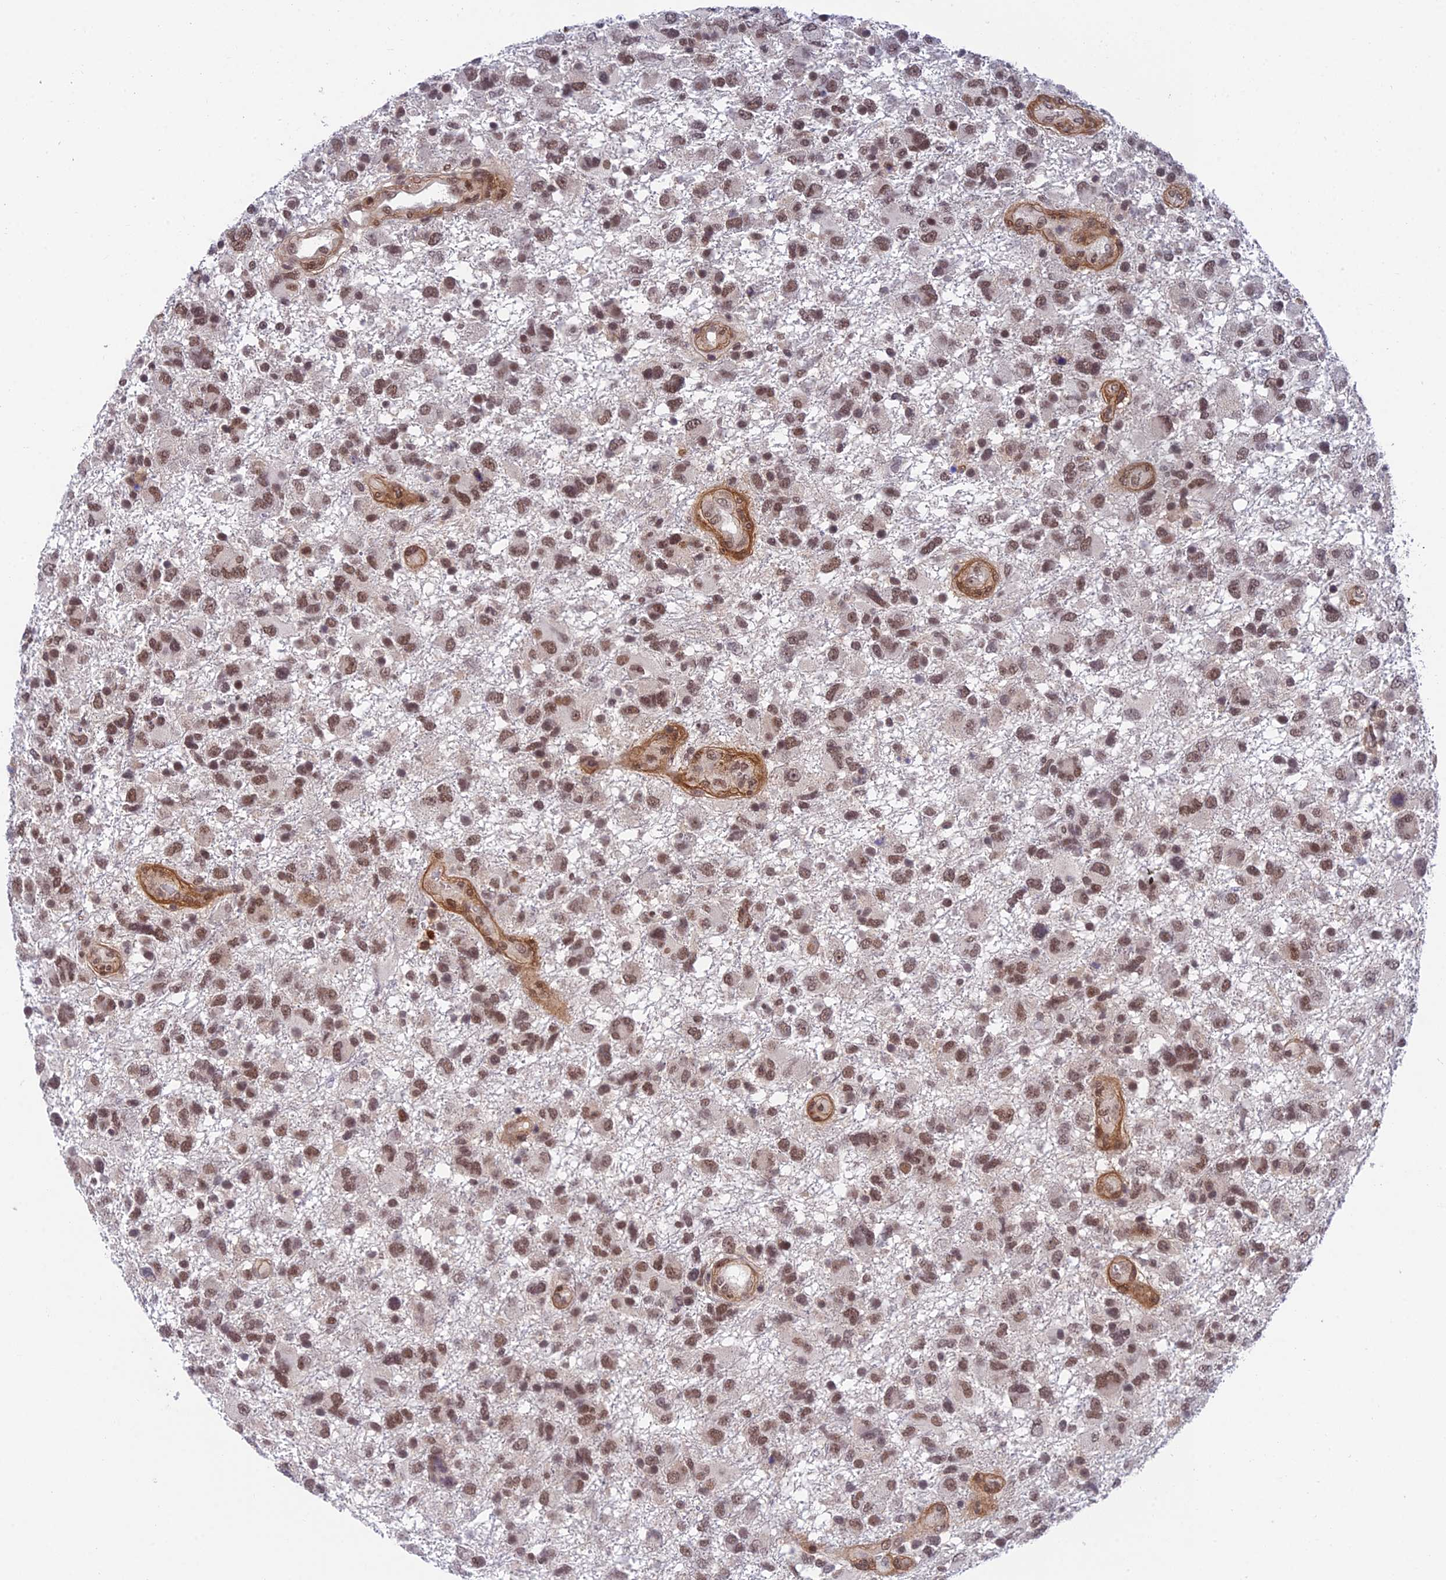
{"staining": {"intensity": "moderate", "quantity": ">75%", "location": "nuclear"}, "tissue": "glioma", "cell_type": "Tumor cells", "image_type": "cancer", "snomed": [{"axis": "morphology", "description": "Glioma, malignant, High grade"}, {"axis": "topography", "description": "Brain"}], "caption": "IHC of glioma shows medium levels of moderate nuclear expression in about >75% of tumor cells.", "gene": "NSMCE1", "patient": {"sex": "male", "age": 61}}